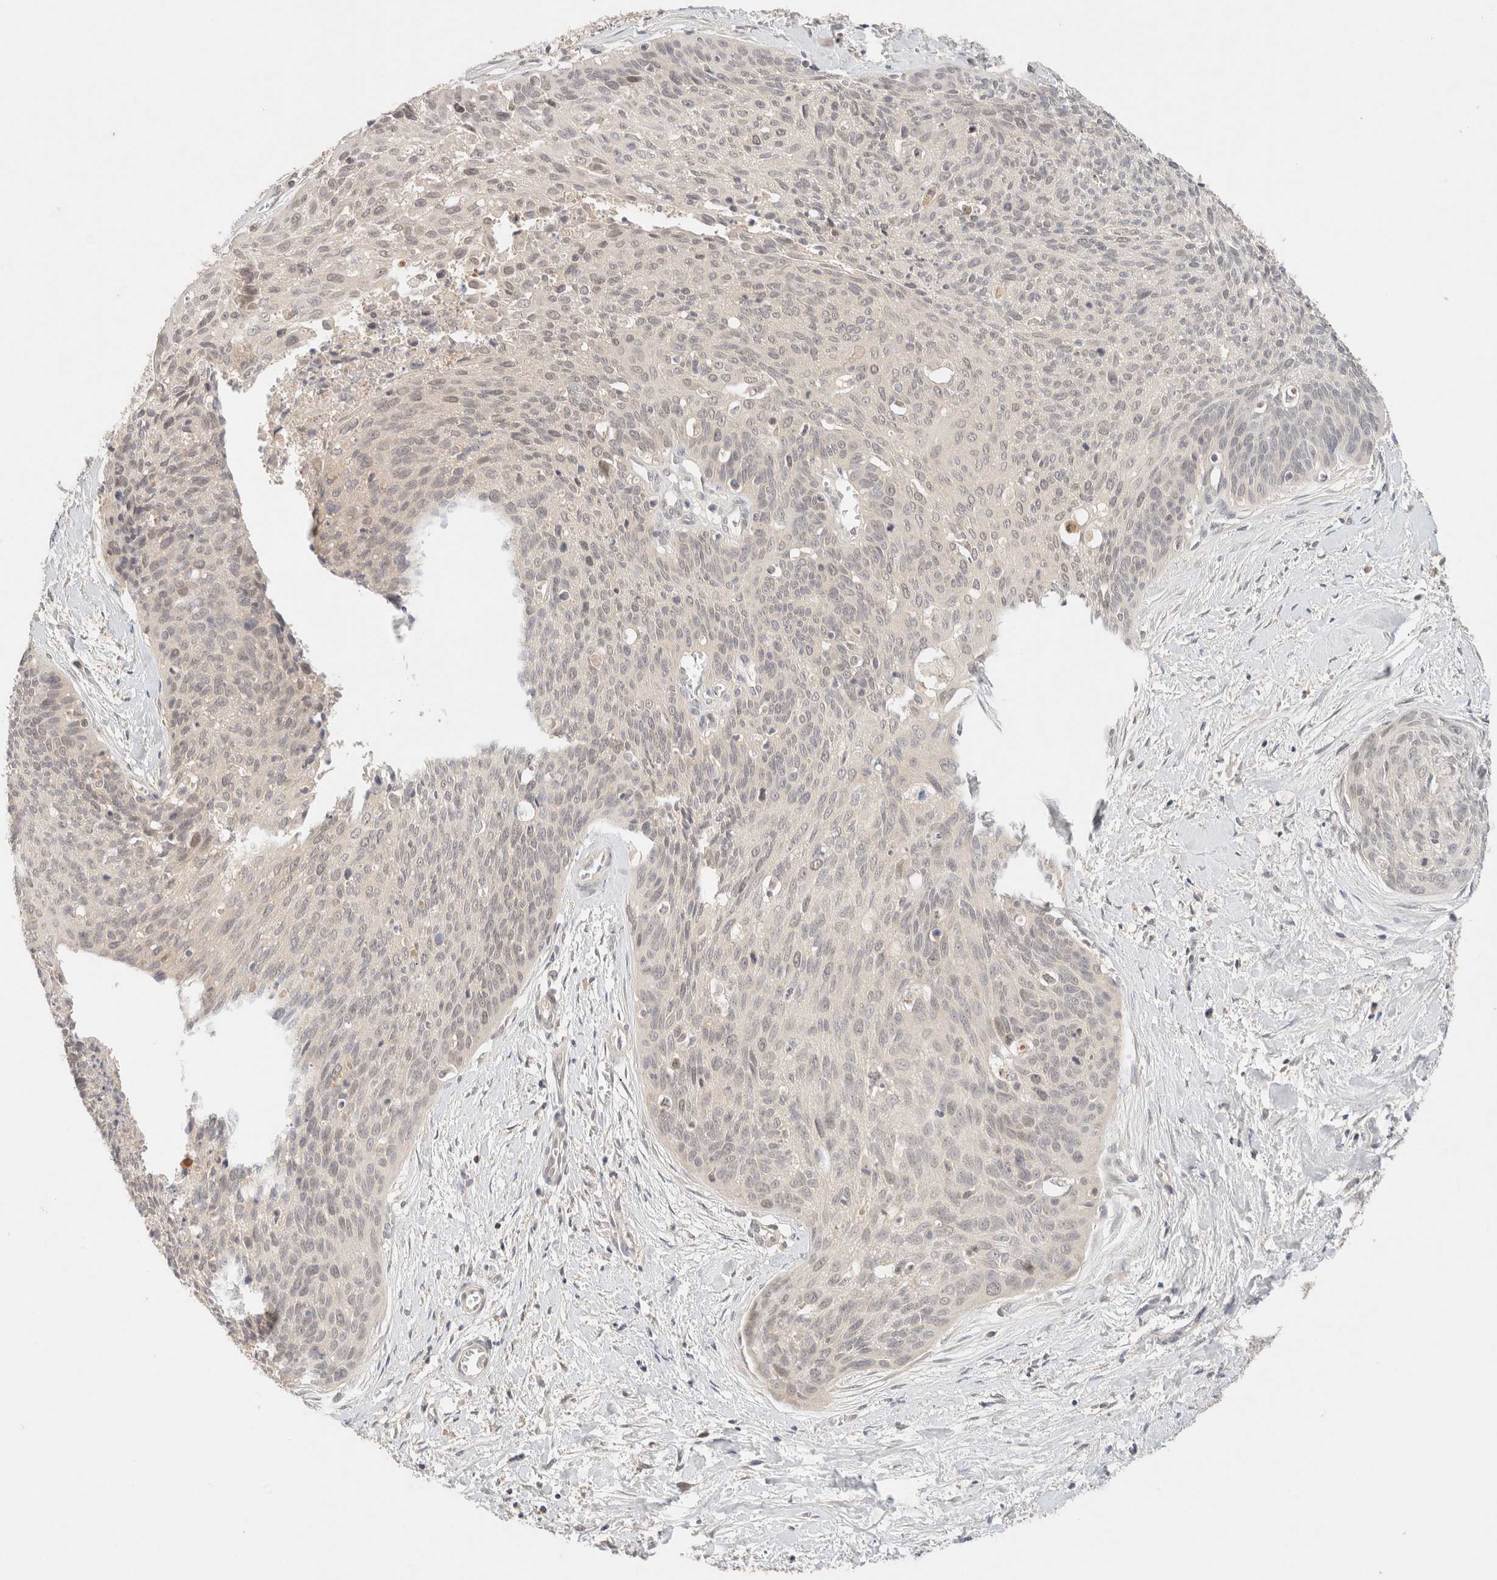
{"staining": {"intensity": "negative", "quantity": "none", "location": "none"}, "tissue": "cervical cancer", "cell_type": "Tumor cells", "image_type": "cancer", "snomed": [{"axis": "morphology", "description": "Squamous cell carcinoma, NOS"}, {"axis": "topography", "description": "Cervix"}], "caption": "DAB (3,3'-diaminobenzidine) immunohistochemical staining of cervical cancer displays no significant expression in tumor cells.", "gene": "SARM1", "patient": {"sex": "female", "age": 55}}